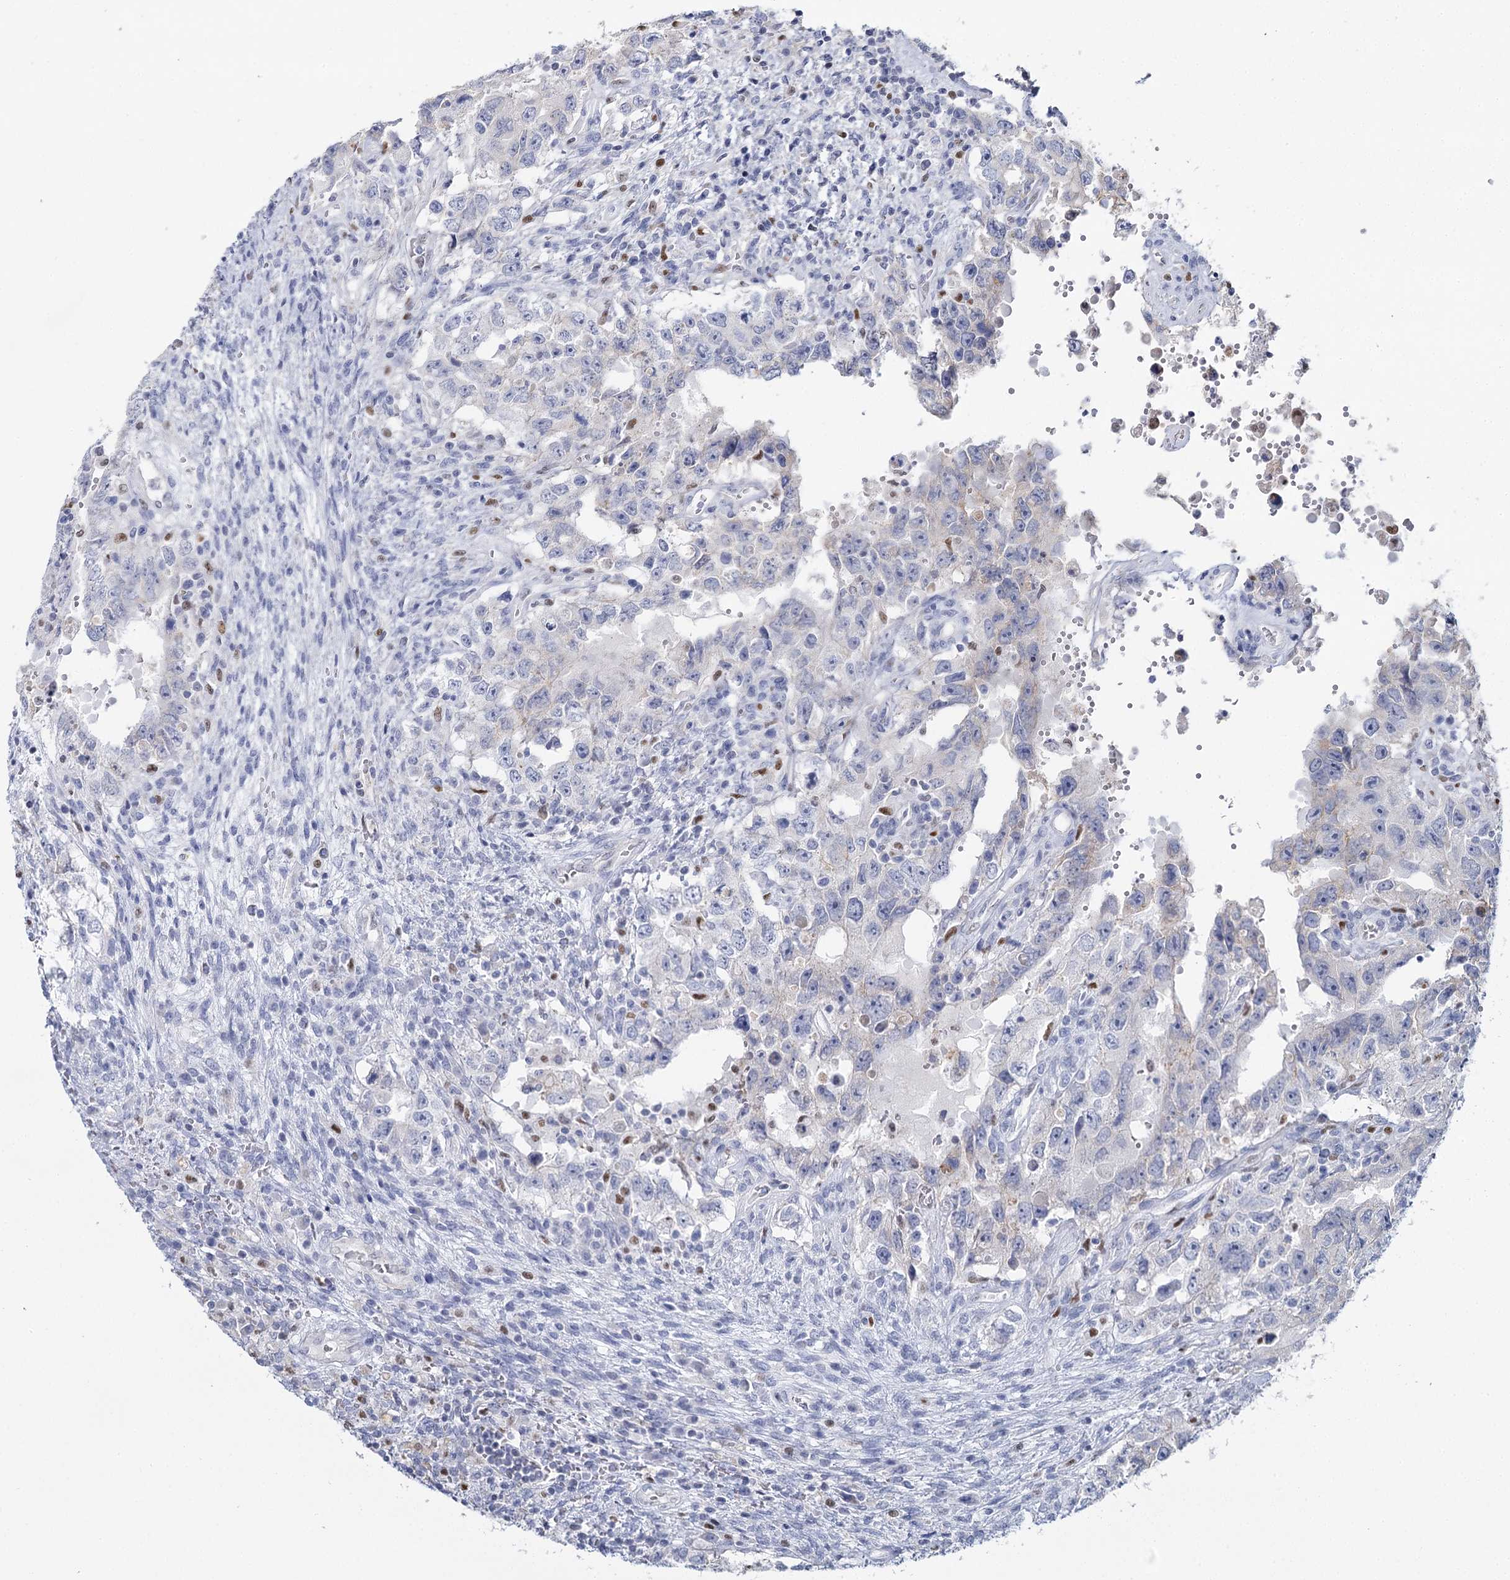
{"staining": {"intensity": "negative", "quantity": "none", "location": "none"}, "tissue": "testis cancer", "cell_type": "Tumor cells", "image_type": "cancer", "snomed": [{"axis": "morphology", "description": "Carcinoma, Embryonal, NOS"}, {"axis": "topography", "description": "Testis"}], "caption": "Protein analysis of testis embryonal carcinoma demonstrates no significant expression in tumor cells.", "gene": "IGSF3", "patient": {"sex": "male", "age": 26}}